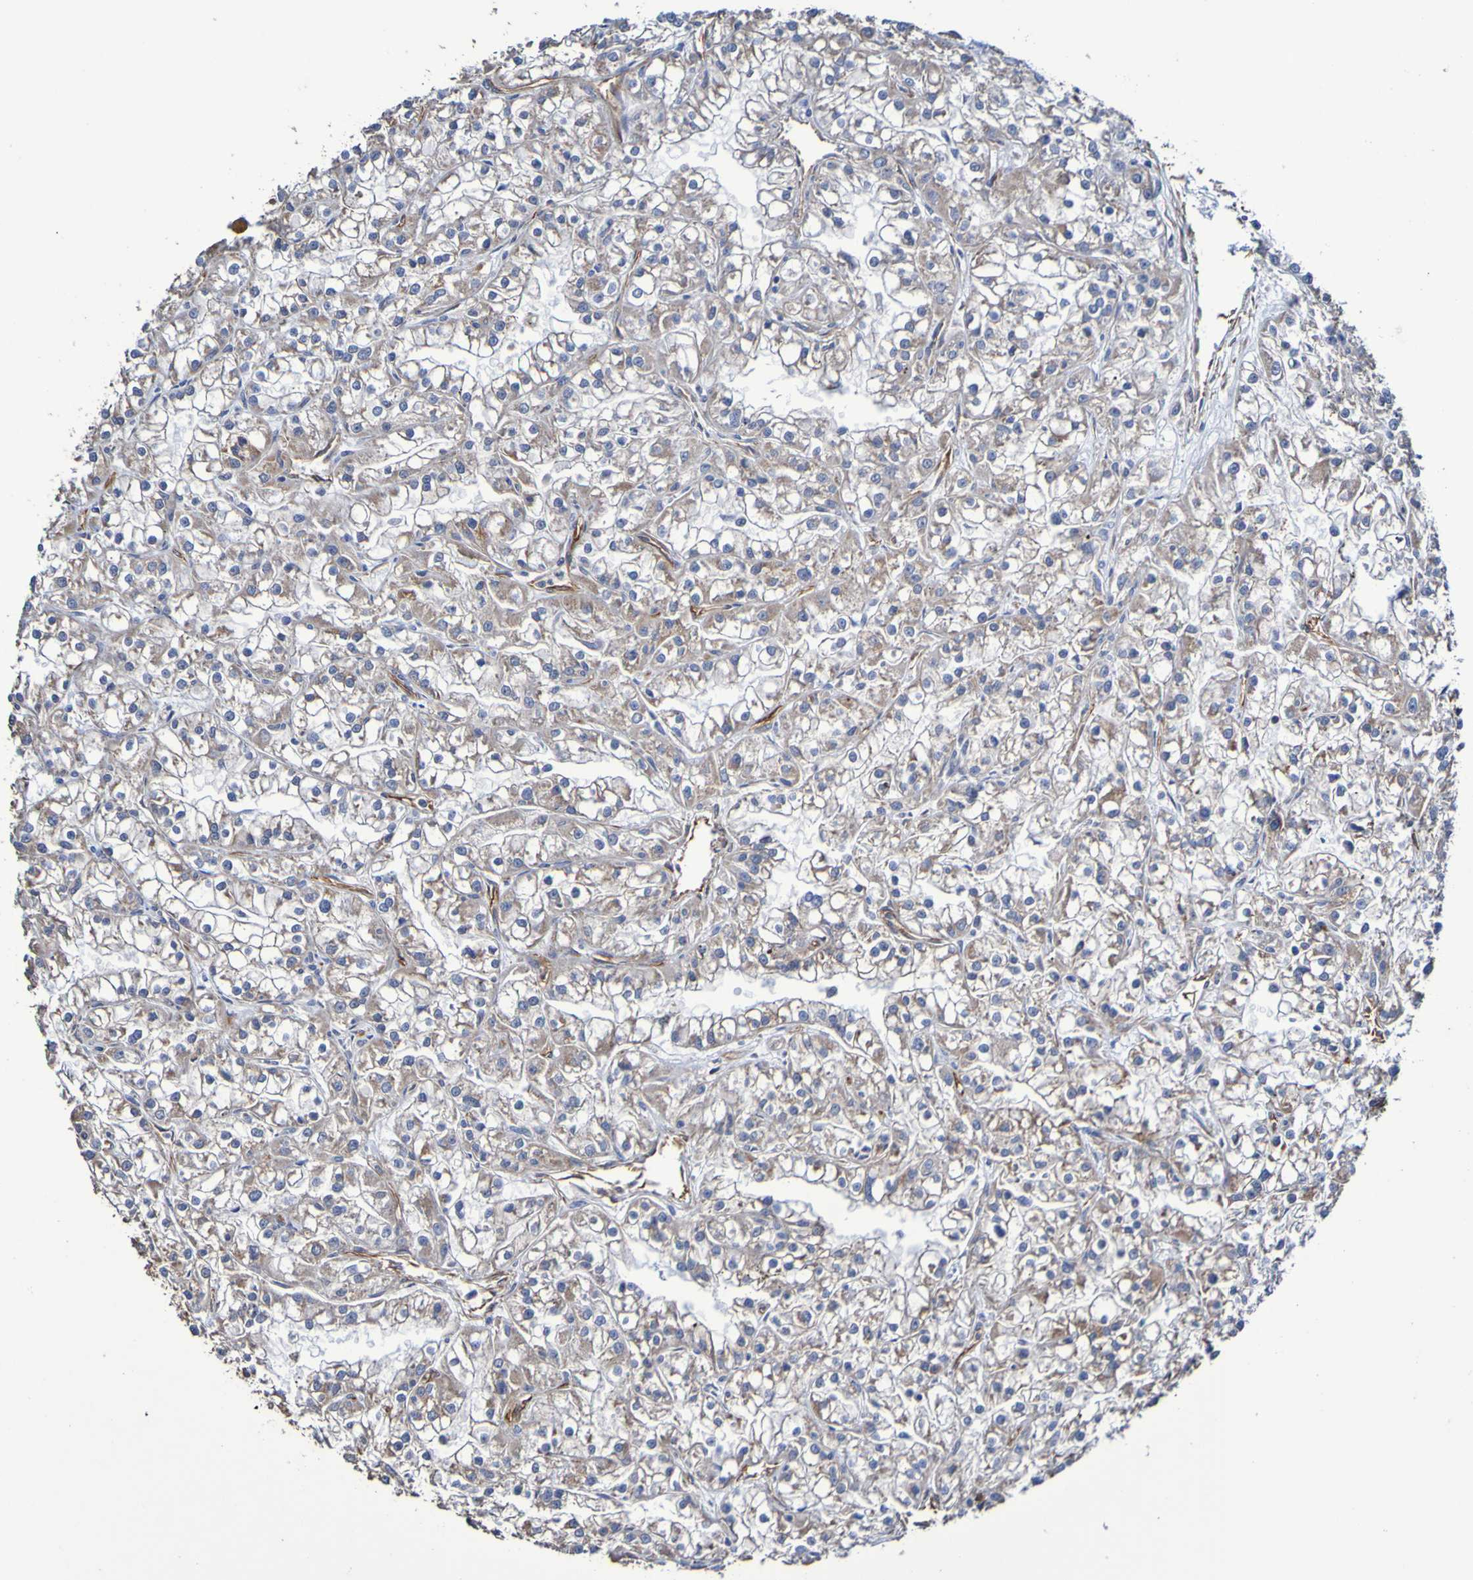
{"staining": {"intensity": "weak", "quantity": "25%-75%", "location": "cytoplasmic/membranous"}, "tissue": "renal cancer", "cell_type": "Tumor cells", "image_type": "cancer", "snomed": [{"axis": "morphology", "description": "Adenocarcinoma, NOS"}, {"axis": "topography", "description": "Kidney"}], "caption": "Human renal adenocarcinoma stained with a protein marker reveals weak staining in tumor cells.", "gene": "ELMOD3", "patient": {"sex": "female", "age": 52}}